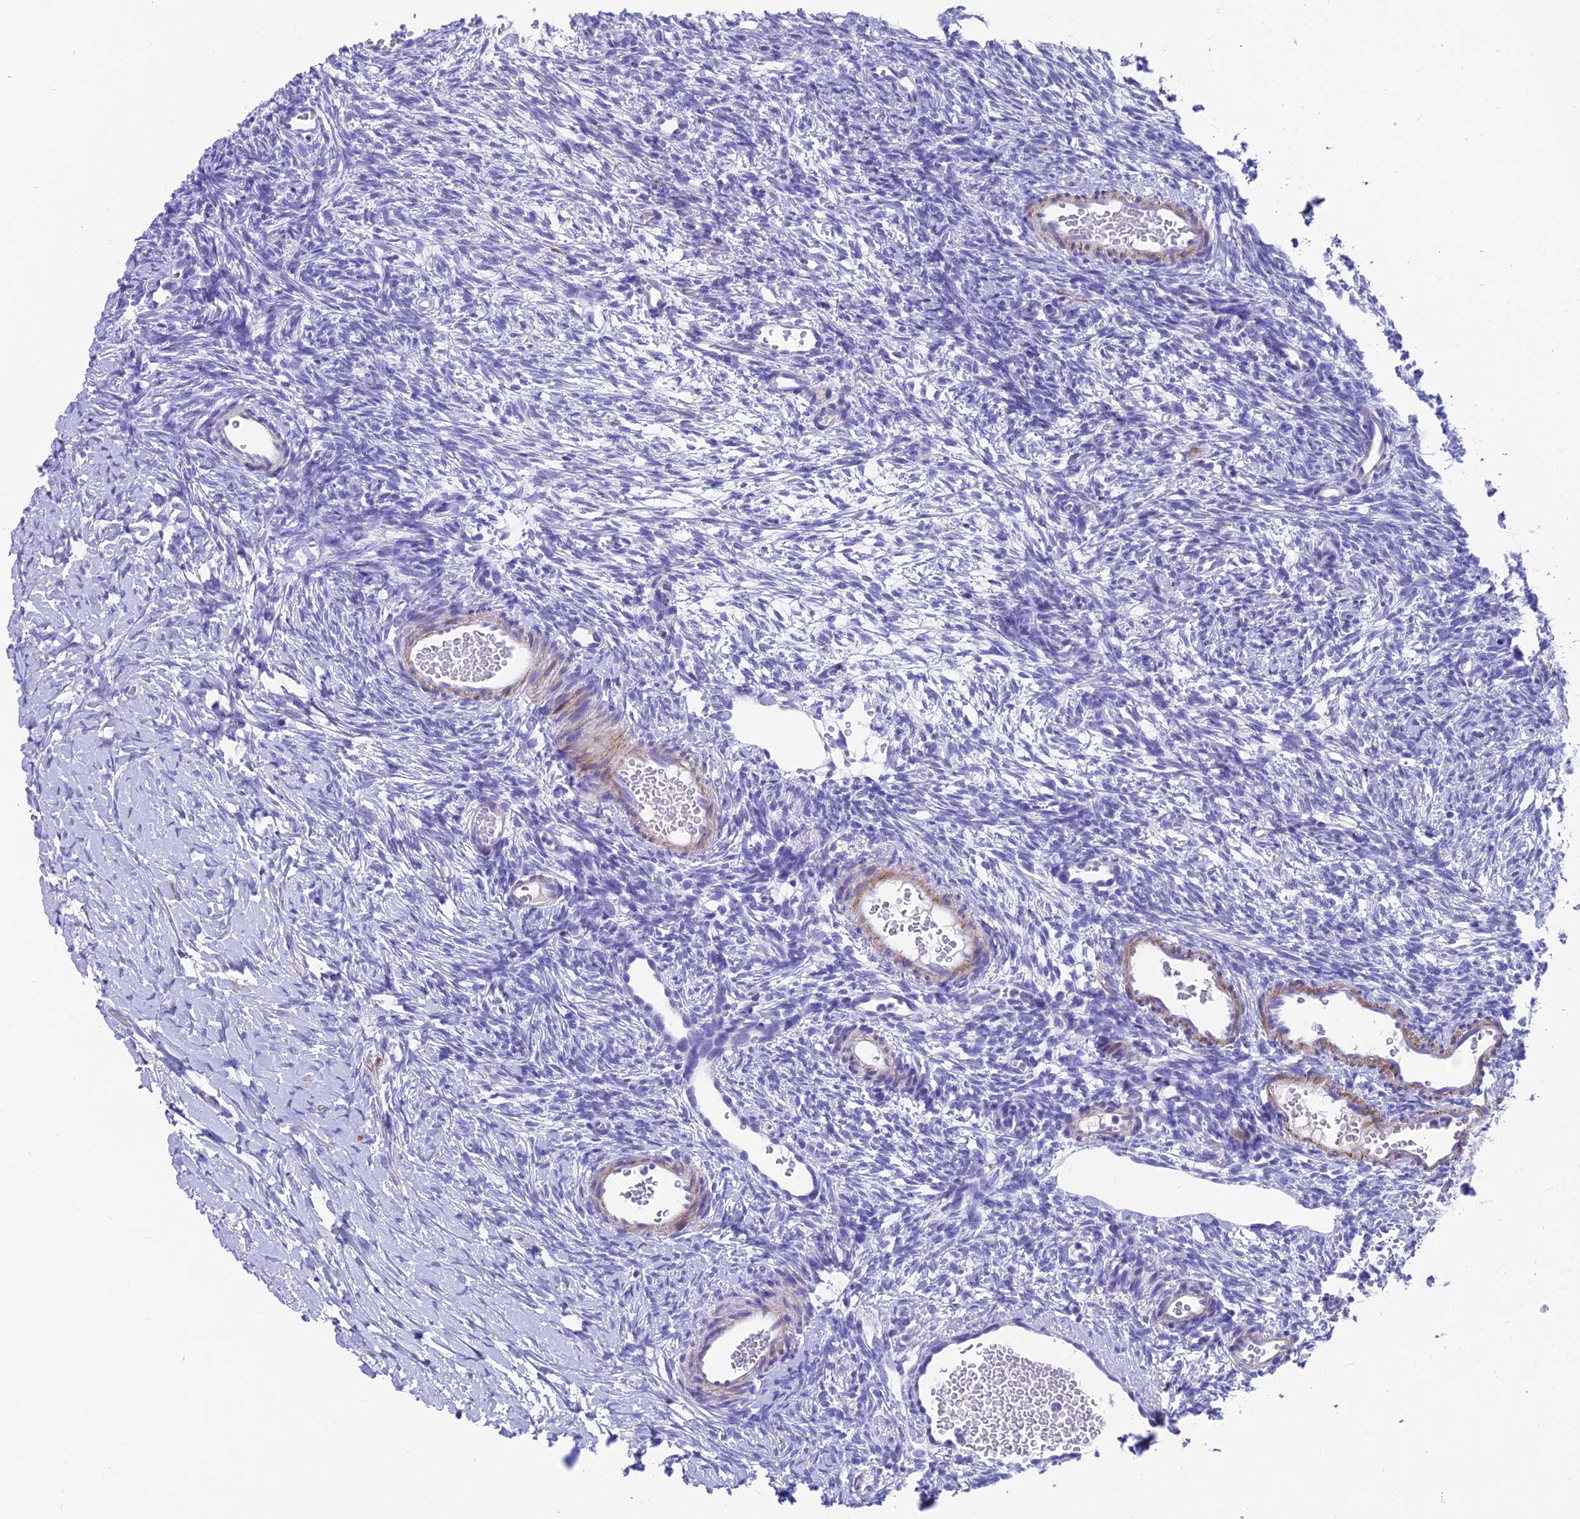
{"staining": {"intensity": "negative", "quantity": "none", "location": "none"}, "tissue": "ovary", "cell_type": "Ovarian stroma cells", "image_type": "normal", "snomed": [{"axis": "morphology", "description": "Normal tissue, NOS"}, {"axis": "topography", "description": "Ovary"}], "caption": "Immunohistochemistry (IHC) of benign ovary displays no positivity in ovarian stroma cells. Brightfield microscopy of immunohistochemistry (IHC) stained with DAB (3,3'-diaminobenzidine) (brown) and hematoxylin (blue), captured at high magnification.", "gene": "GNG11", "patient": {"sex": "female", "age": 39}}